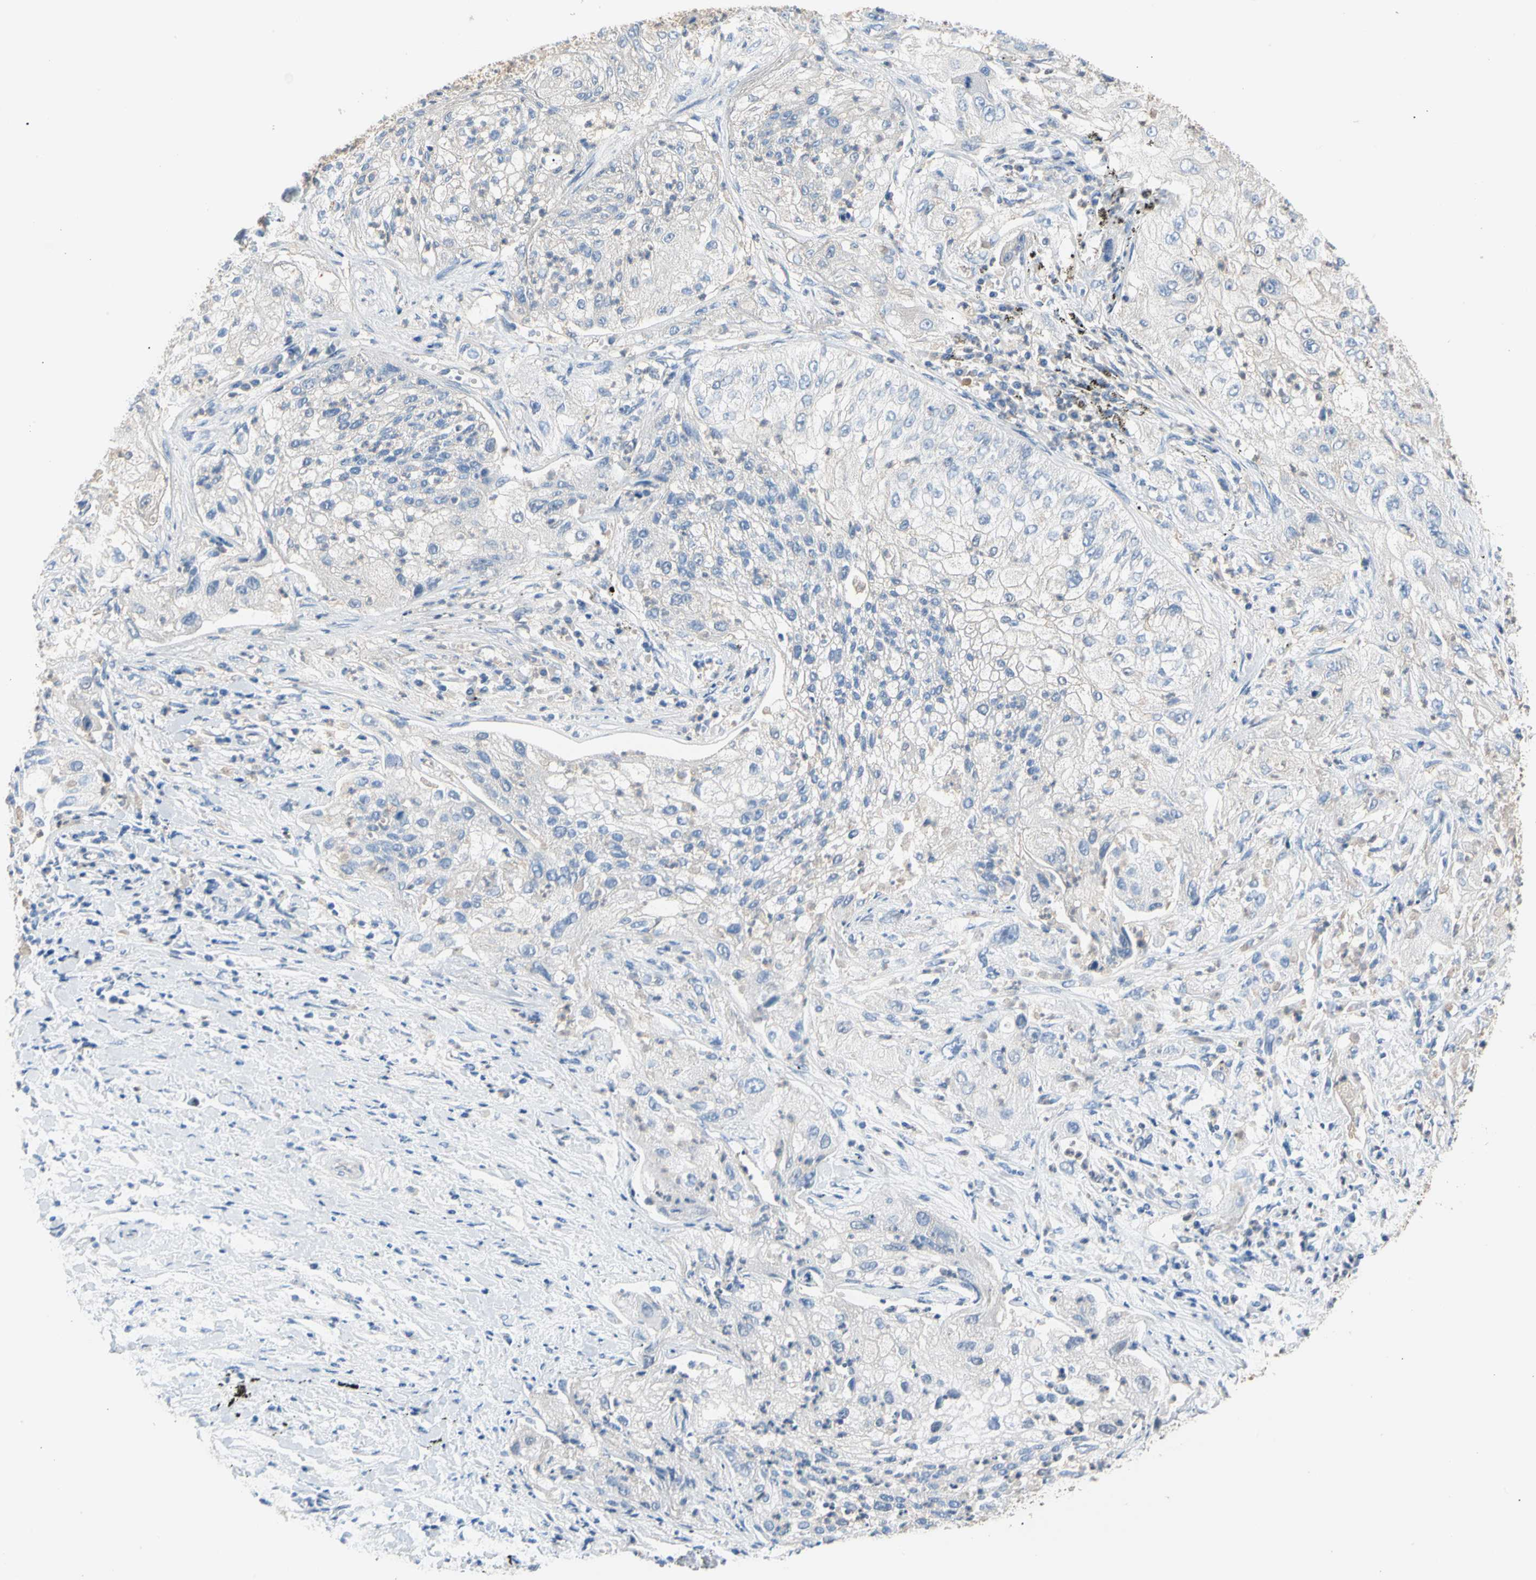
{"staining": {"intensity": "negative", "quantity": "none", "location": "none"}, "tissue": "lung cancer", "cell_type": "Tumor cells", "image_type": "cancer", "snomed": [{"axis": "morphology", "description": "Inflammation, NOS"}, {"axis": "morphology", "description": "Squamous cell carcinoma, NOS"}, {"axis": "topography", "description": "Lymph node"}, {"axis": "topography", "description": "Soft tissue"}, {"axis": "topography", "description": "Lung"}], "caption": "Lung cancer (squamous cell carcinoma) was stained to show a protein in brown. There is no significant expression in tumor cells.", "gene": "BBOX1", "patient": {"sex": "male", "age": 66}}